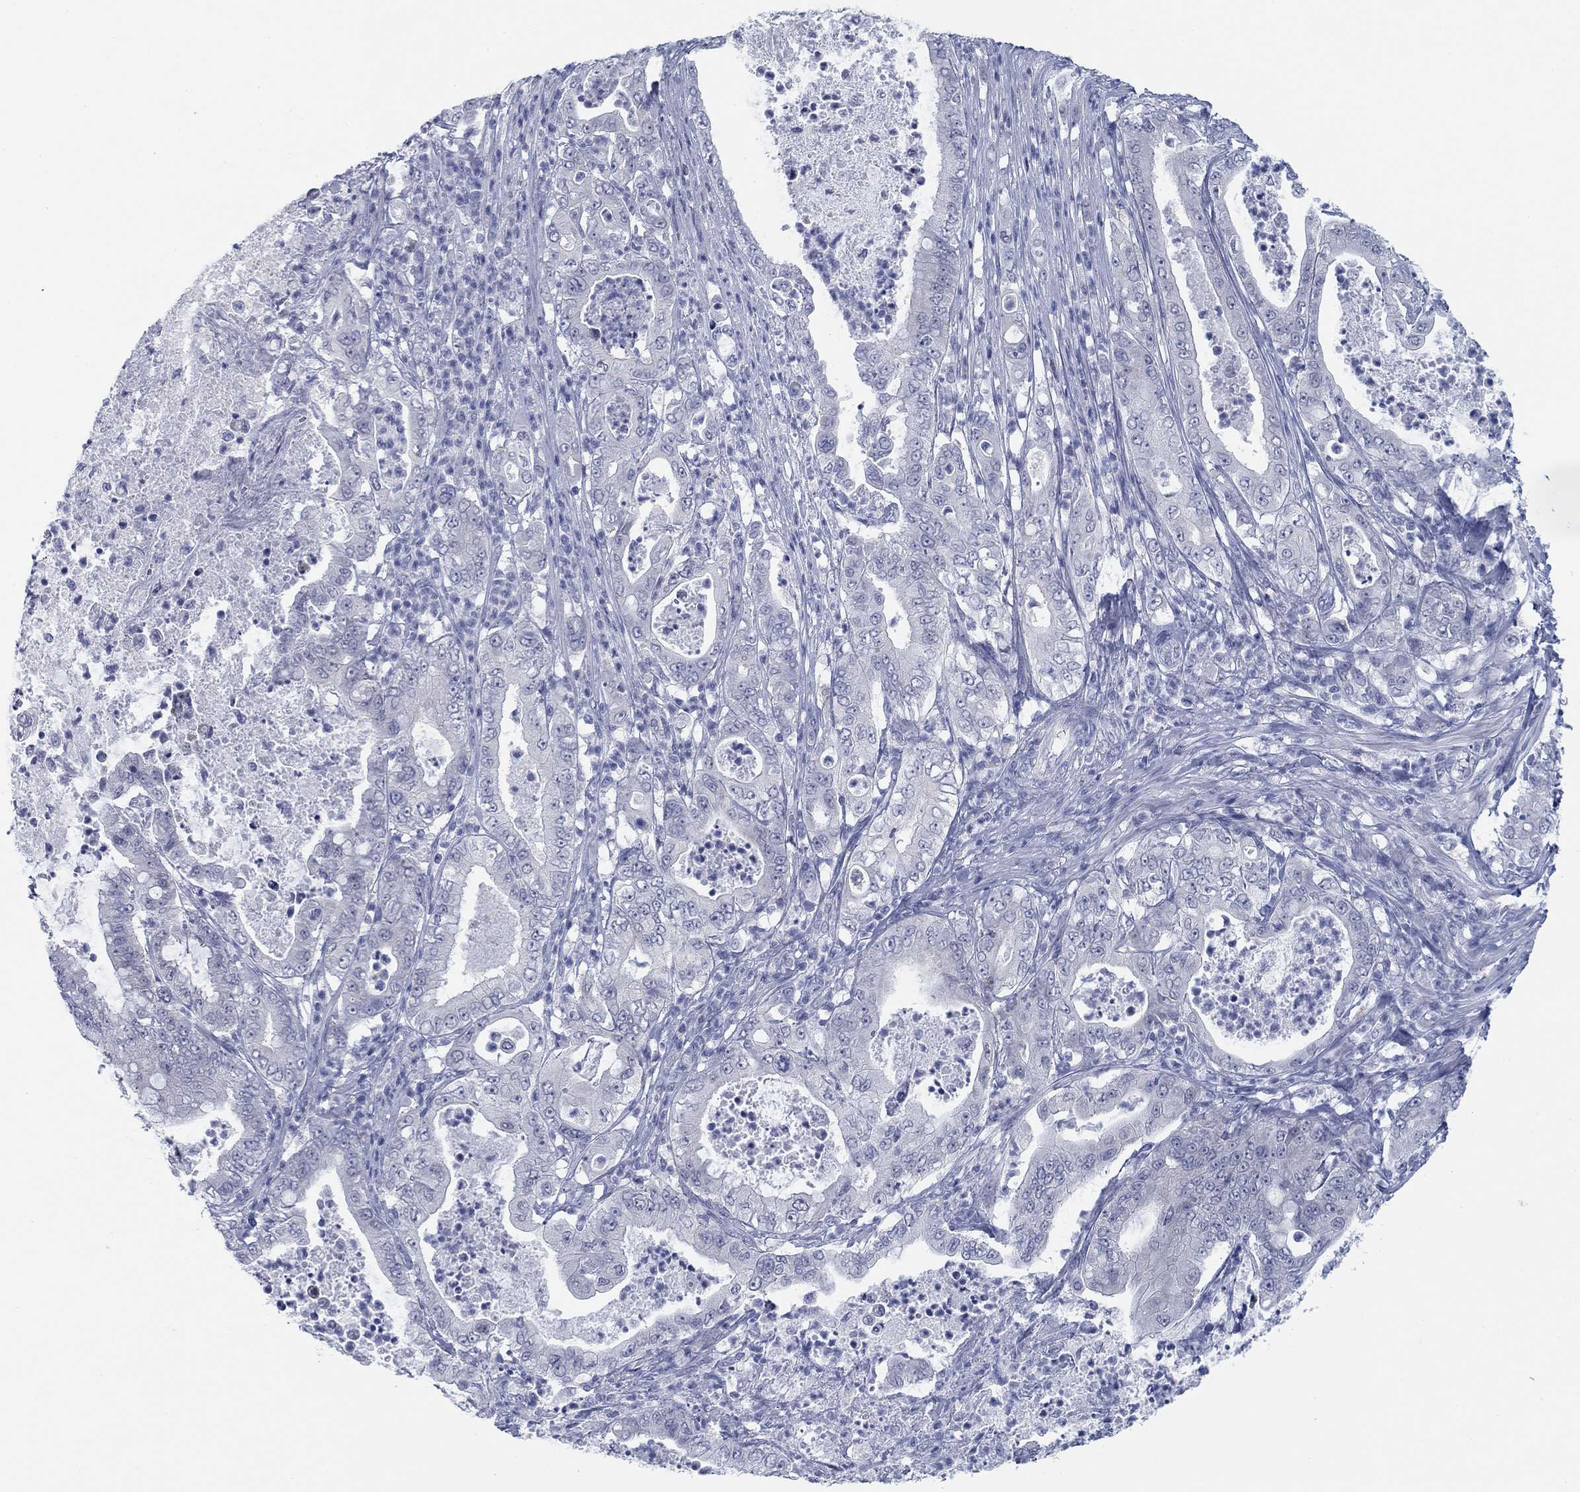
{"staining": {"intensity": "negative", "quantity": "none", "location": "none"}, "tissue": "pancreatic cancer", "cell_type": "Tumor cells", "image_type": "cancer", "snomed": [{"axis": "morphology", "description": "Adenocarcinoma, NOS"}, {"axis": "topography", "description": "Pancreas"}], "caption": "Tumor cells are negative for protein expression in human pancreatic cancer.", "gene": "DNAL1", "patient": {"sex": "male", "age": 71}}